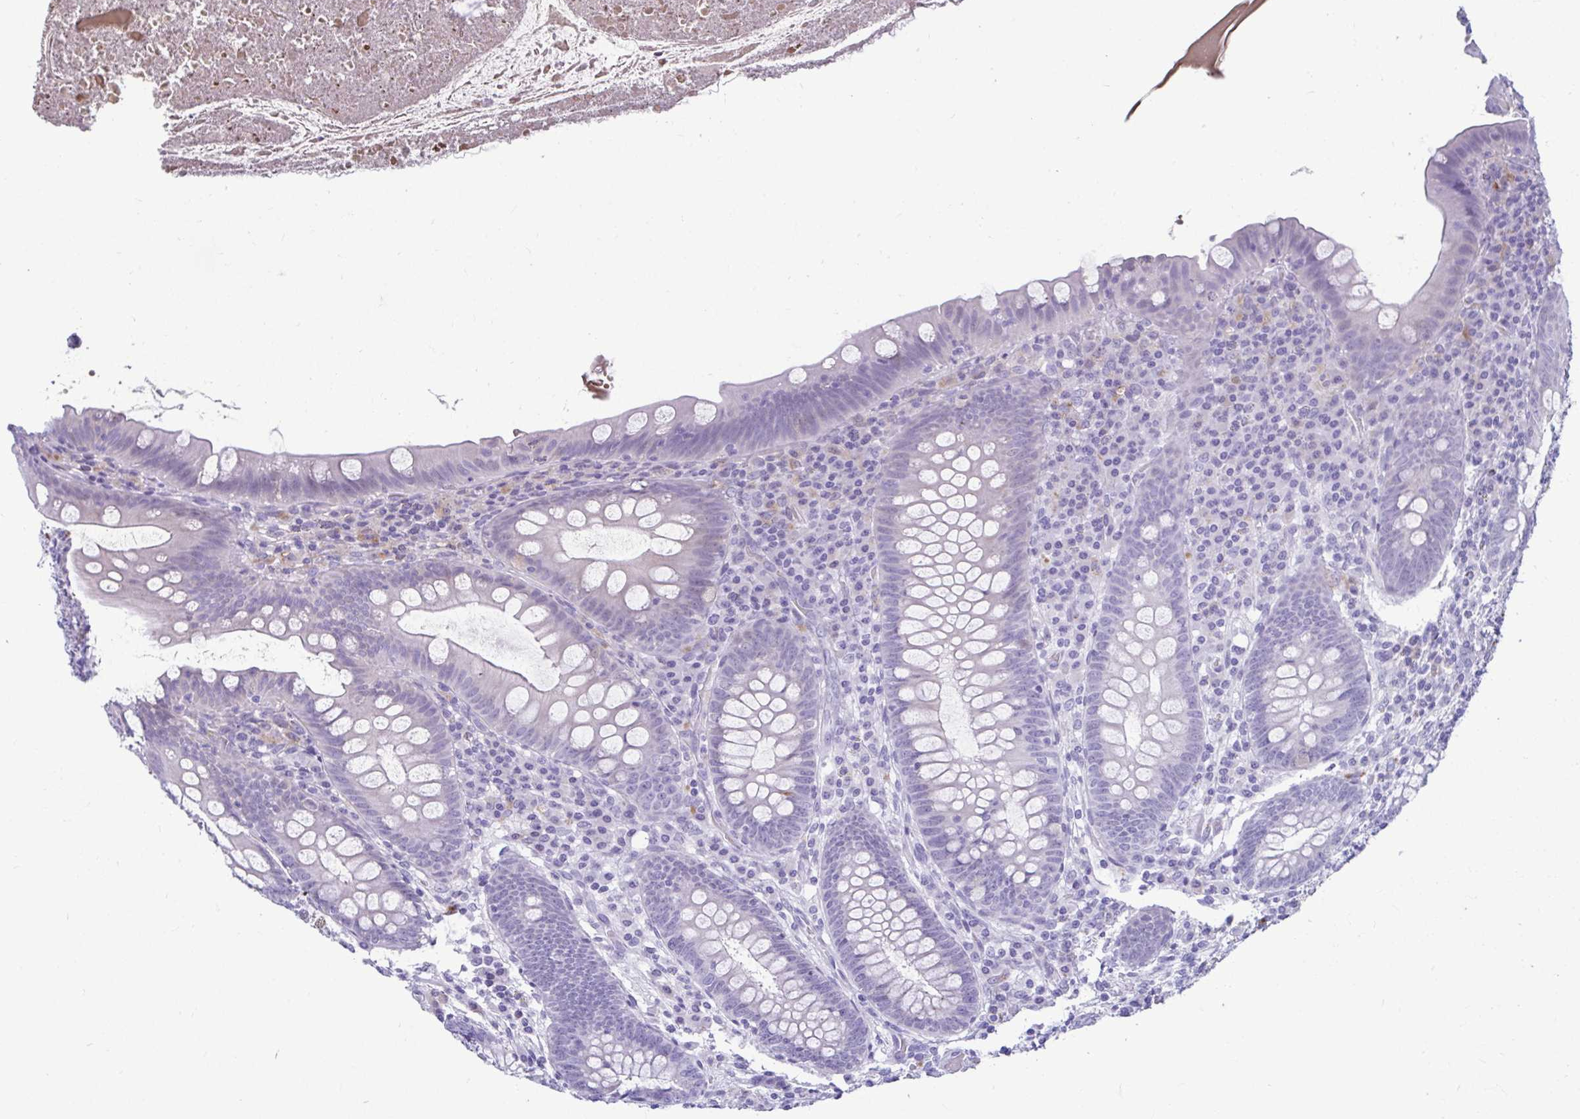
{"staining": {"intensity": "negative", "quantity": "none", "location": "none"}, "tissue": "appendix", "cell_type": "Glandular cells", "image_type": "normal", "snomed": [{"axis": "morphology", "description": "Normal tissue, NOS"}, {"axis": "topography", "description": "Appendix"}], "caption": "A high-resolution image shows immunohistochemistry staining of unremarkable appendix, which demonstrates no significant staining in glandular cells. (DAB (3,3'-diaminobenzidine) immunohistochemistry (IHC) with hematoxylin counter stain).", "gene": "SERPINI1", "patient": {"sex": "male", "age": 71}}